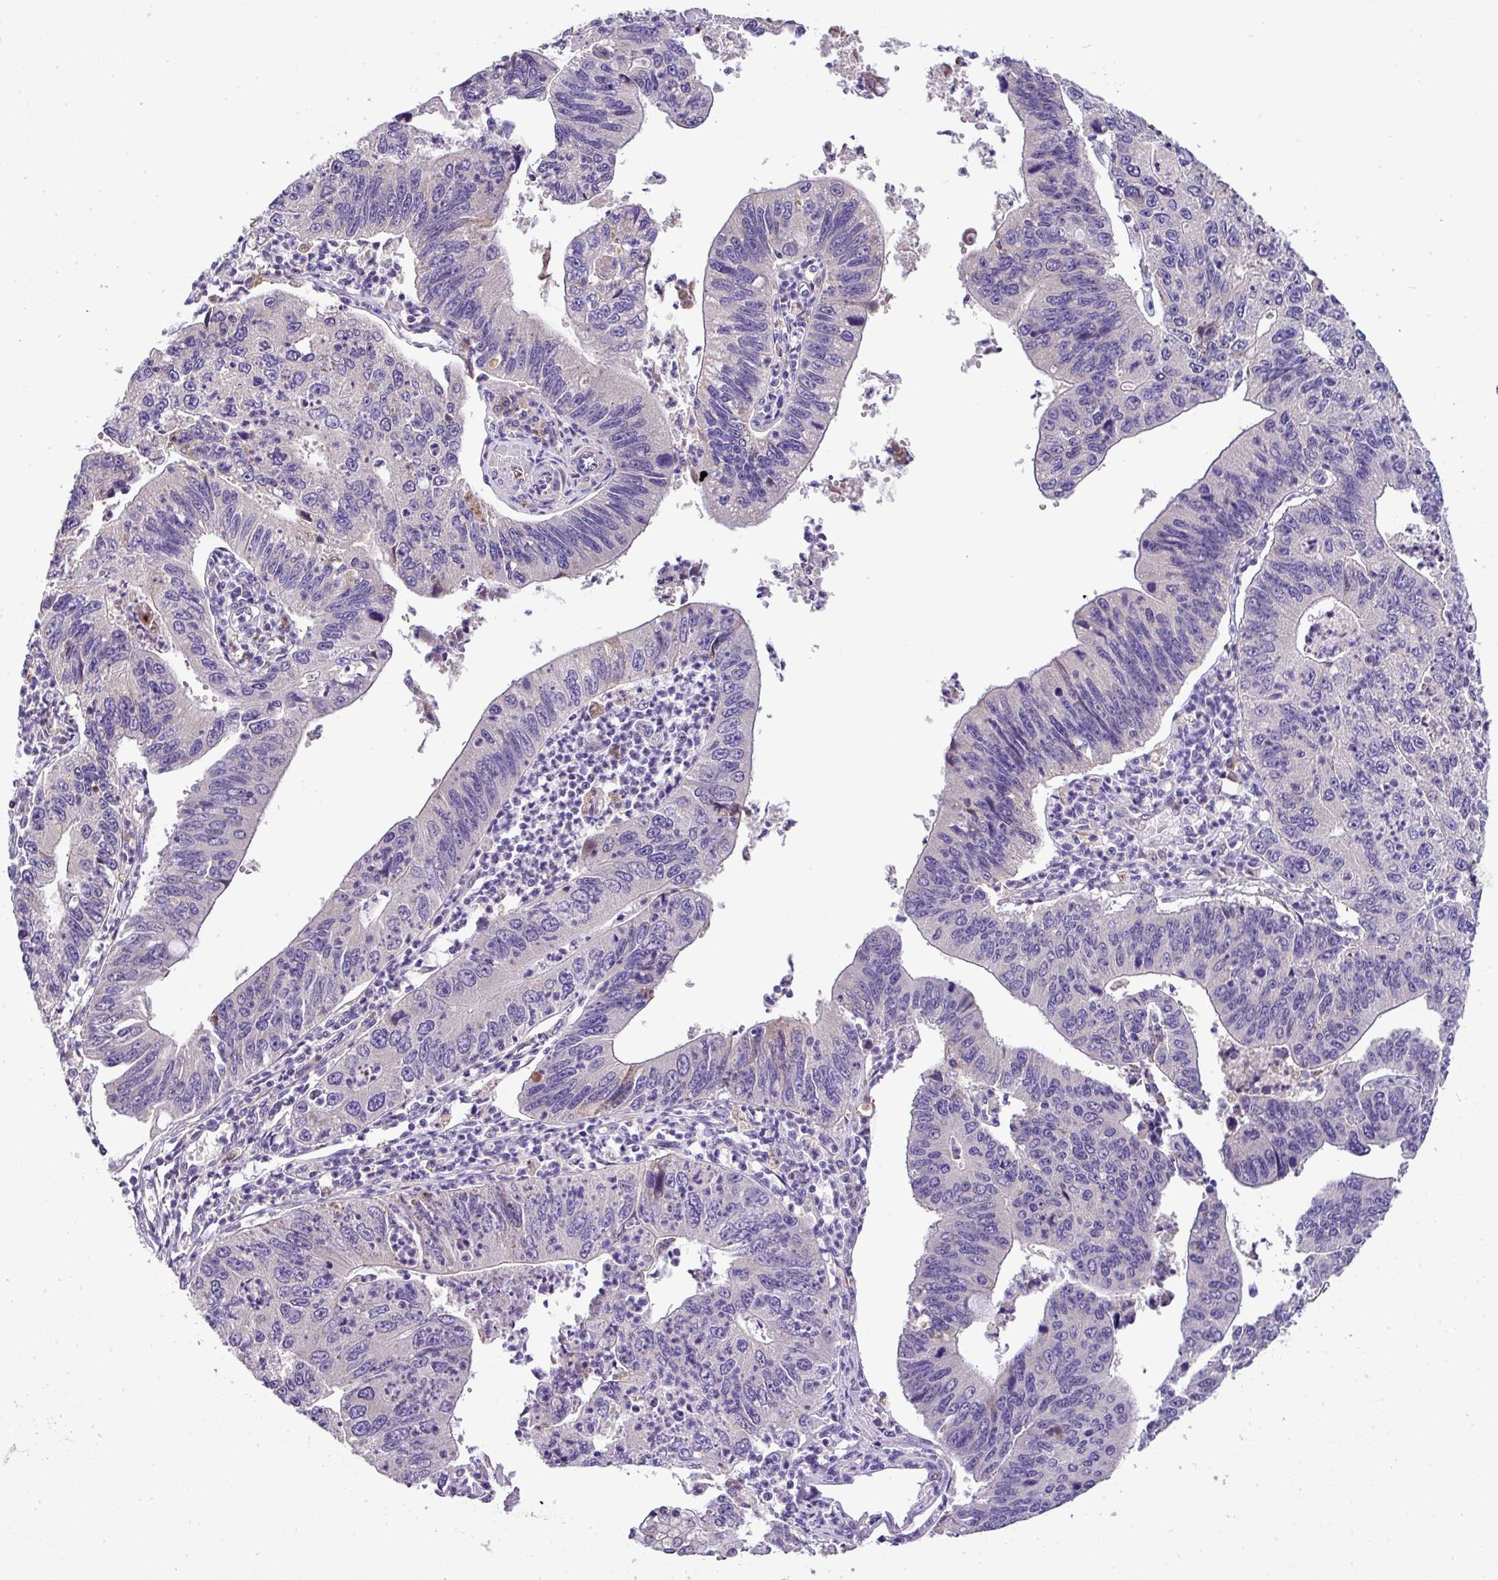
{"staining": {"intensity": "weak", "quantity": "<25%", "location": "cytoplasmic/membranous"}, "tissue": "stomach cancer", "cell_type": "Tumor cells", "image_type": "cancer", "snomed": [{"axis": "morphology", "description": "Adenocarcinoma, NOS"}, {"axis": "topography", "description": "Stomach"}], "caption": "High magnification brightfield microscopy of stomach cancer (adenocarcinoma) stained with DAB (brown) and counterstained with hematoxylin (blue): tumor cells show no significant expression.", "gene": "ANXA2R", "patient": {"sex": "male", "age": 59}}